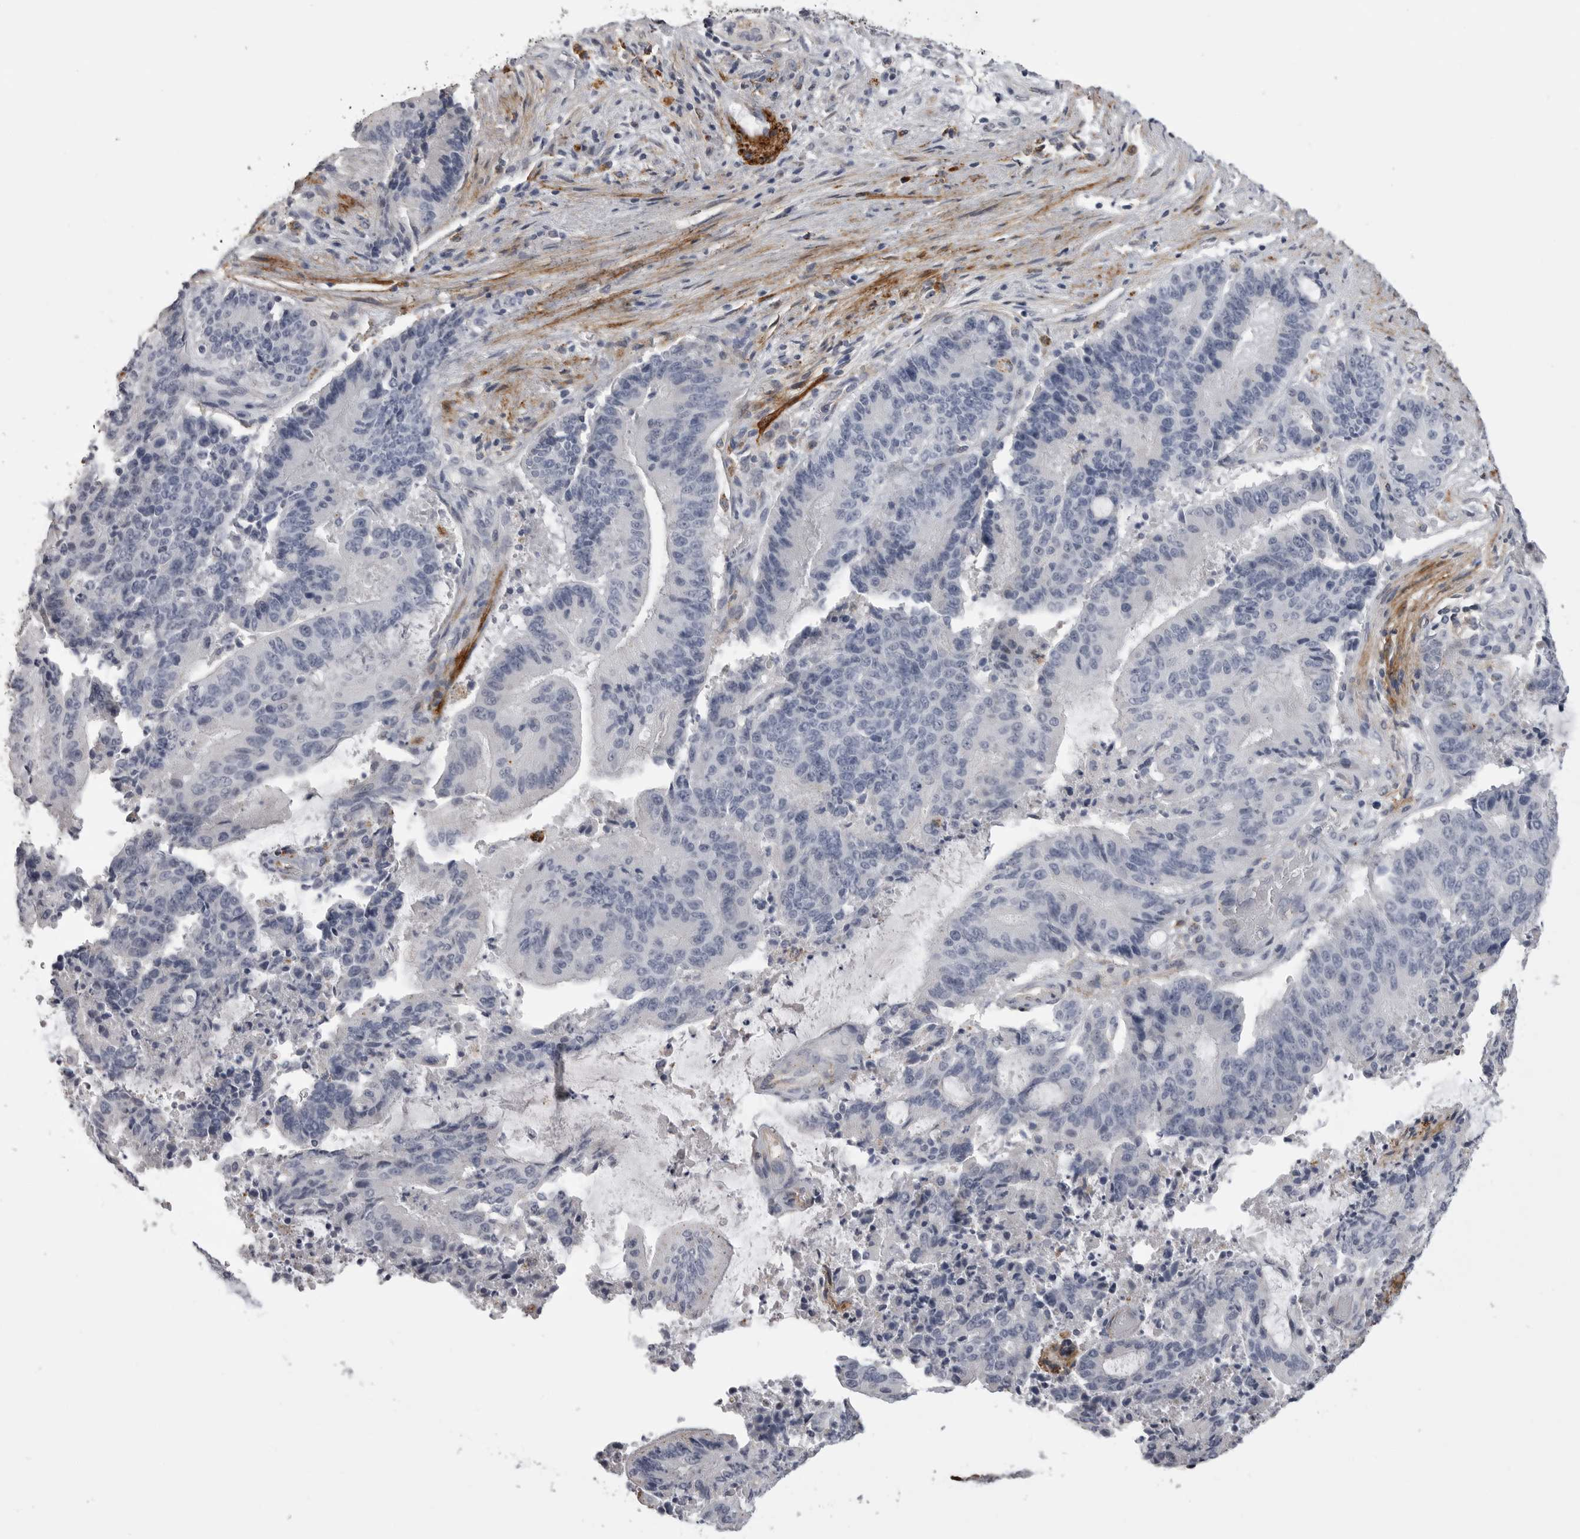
{"staining": {"intensity": "negative", "quantity": "none", "location": "none"}, "tissue": "liver cancer", "cell_type": "Tumor cells", "image_type": "cancer", "snomed": [{"axis": "morphology", "description": "Normal tissue, NOS"}, {"axis": "morphology", "description": "Cholangiocarcinoma"}, {"axis": "topography", "description": "Liver"}, {"axis": "topography", "description": "Peripheral nerve tissue"}], "caption": "Immunohistochemical staining of human liver cholangiocarcinoma displays no significant staining in tumor cells. (Brightfield microscopy of DAB immunohistochemistry (IHC) at high magnification).", "gene": "AOC3", "patient": {"sex": "female", "age": 73}}